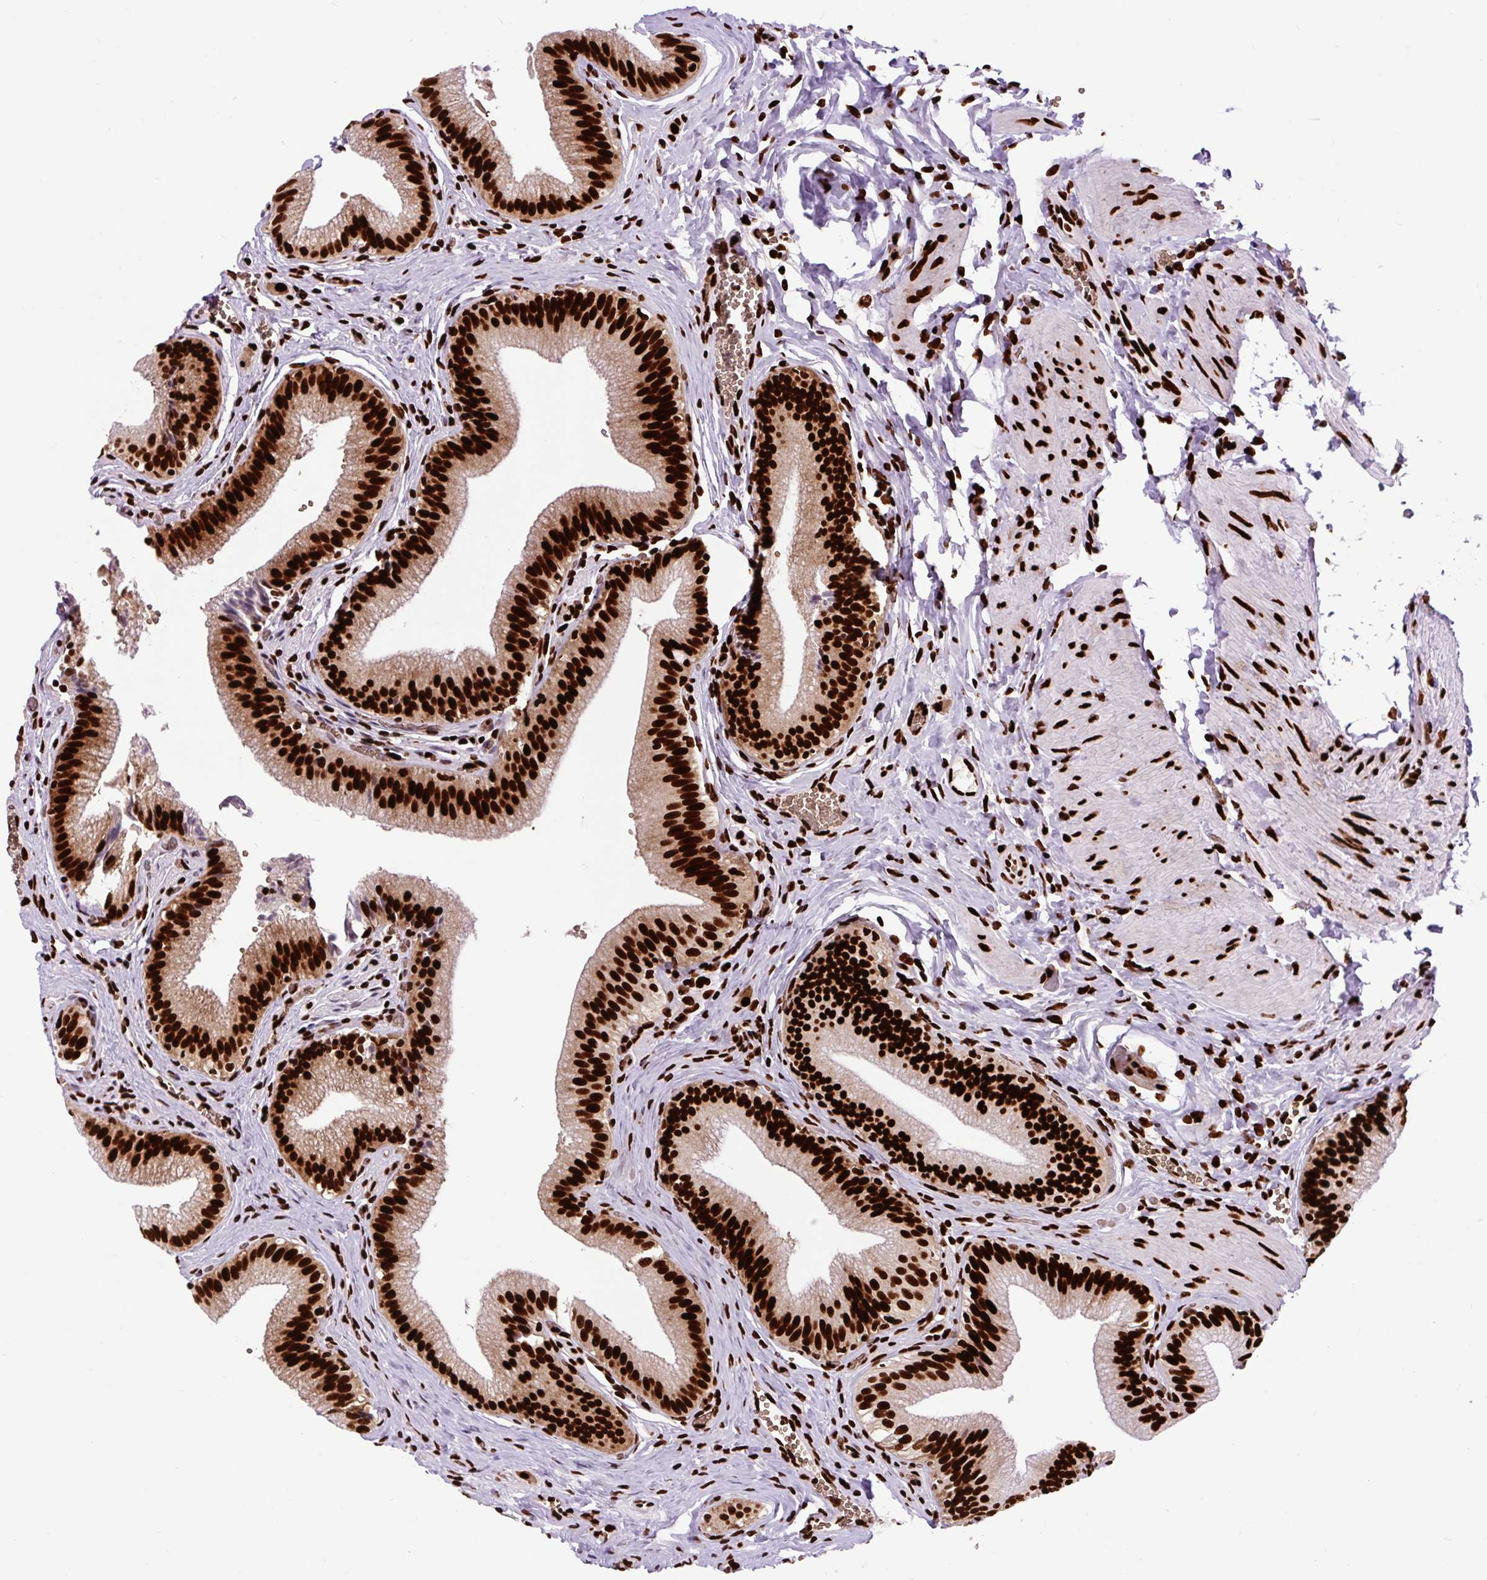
{"staining": {"intensity": "strong", "quantity": ">75%", "location": "nuclear"}, "tissue": "gallbladder", "cell_type": "Glandular cells", "image_type": "normal", "snomed": [{"axis": "morphology", "description": "Normal tissue, NOS"}, {"axis": "topography", "description": "Gallbladder"}, {"axis": "topography", "description": "Peripheral nerve tissue"}], "caption": "IHC of benign gallbladder displays high levels of strong nuclear positivity in about >75% of glandular cells. IHC stains the protein of interest in brown and the nuclei are stained blue.", "gene": "FUS", "patient": {"sex": "male", "age": 17}}